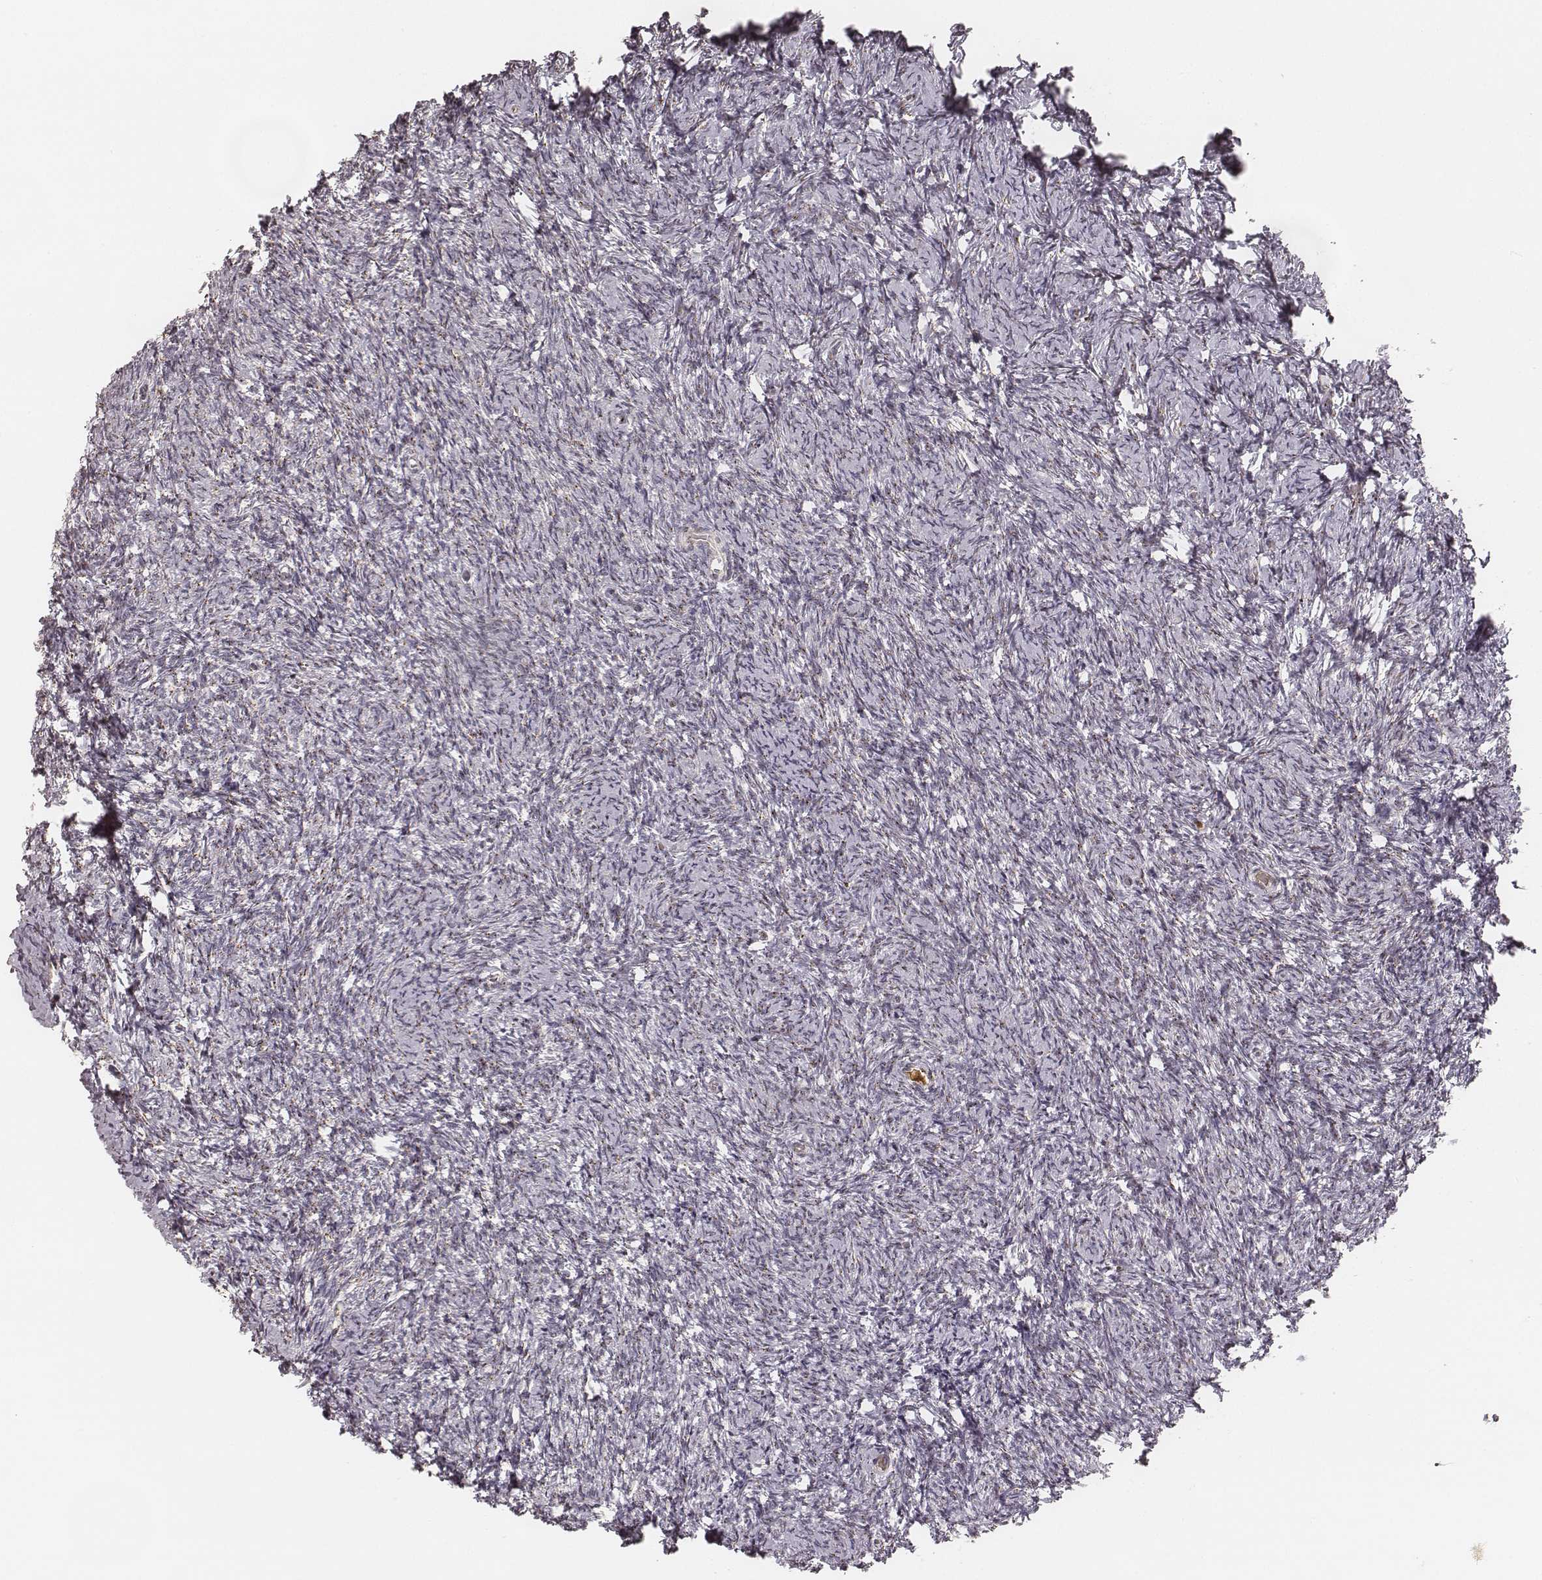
{"staining": {"intensity": "moderate", "quantity": "<25%", "location": "cytoplasmic/membranous"}, "tissue": "ovary", "cell_type": "Follicle cells", "image_type": "normal", "snomed": [{"axis": "morphology", "description": "Normal tissue, NOS"}, {"axis": "topography", "description": "Ovary"}], "caption": "Protein analysis of normal ovary demonstrates moderate cytoplasmic/membranous positivity in approximately <25% of follicle cells. The staining is performed using DAB brown chromogen to label protein expression. The nuclei are counter-stained blue using hematoxylin.", "gene": "GORASP2", "patient": {"sex": "female", "age": 39}}